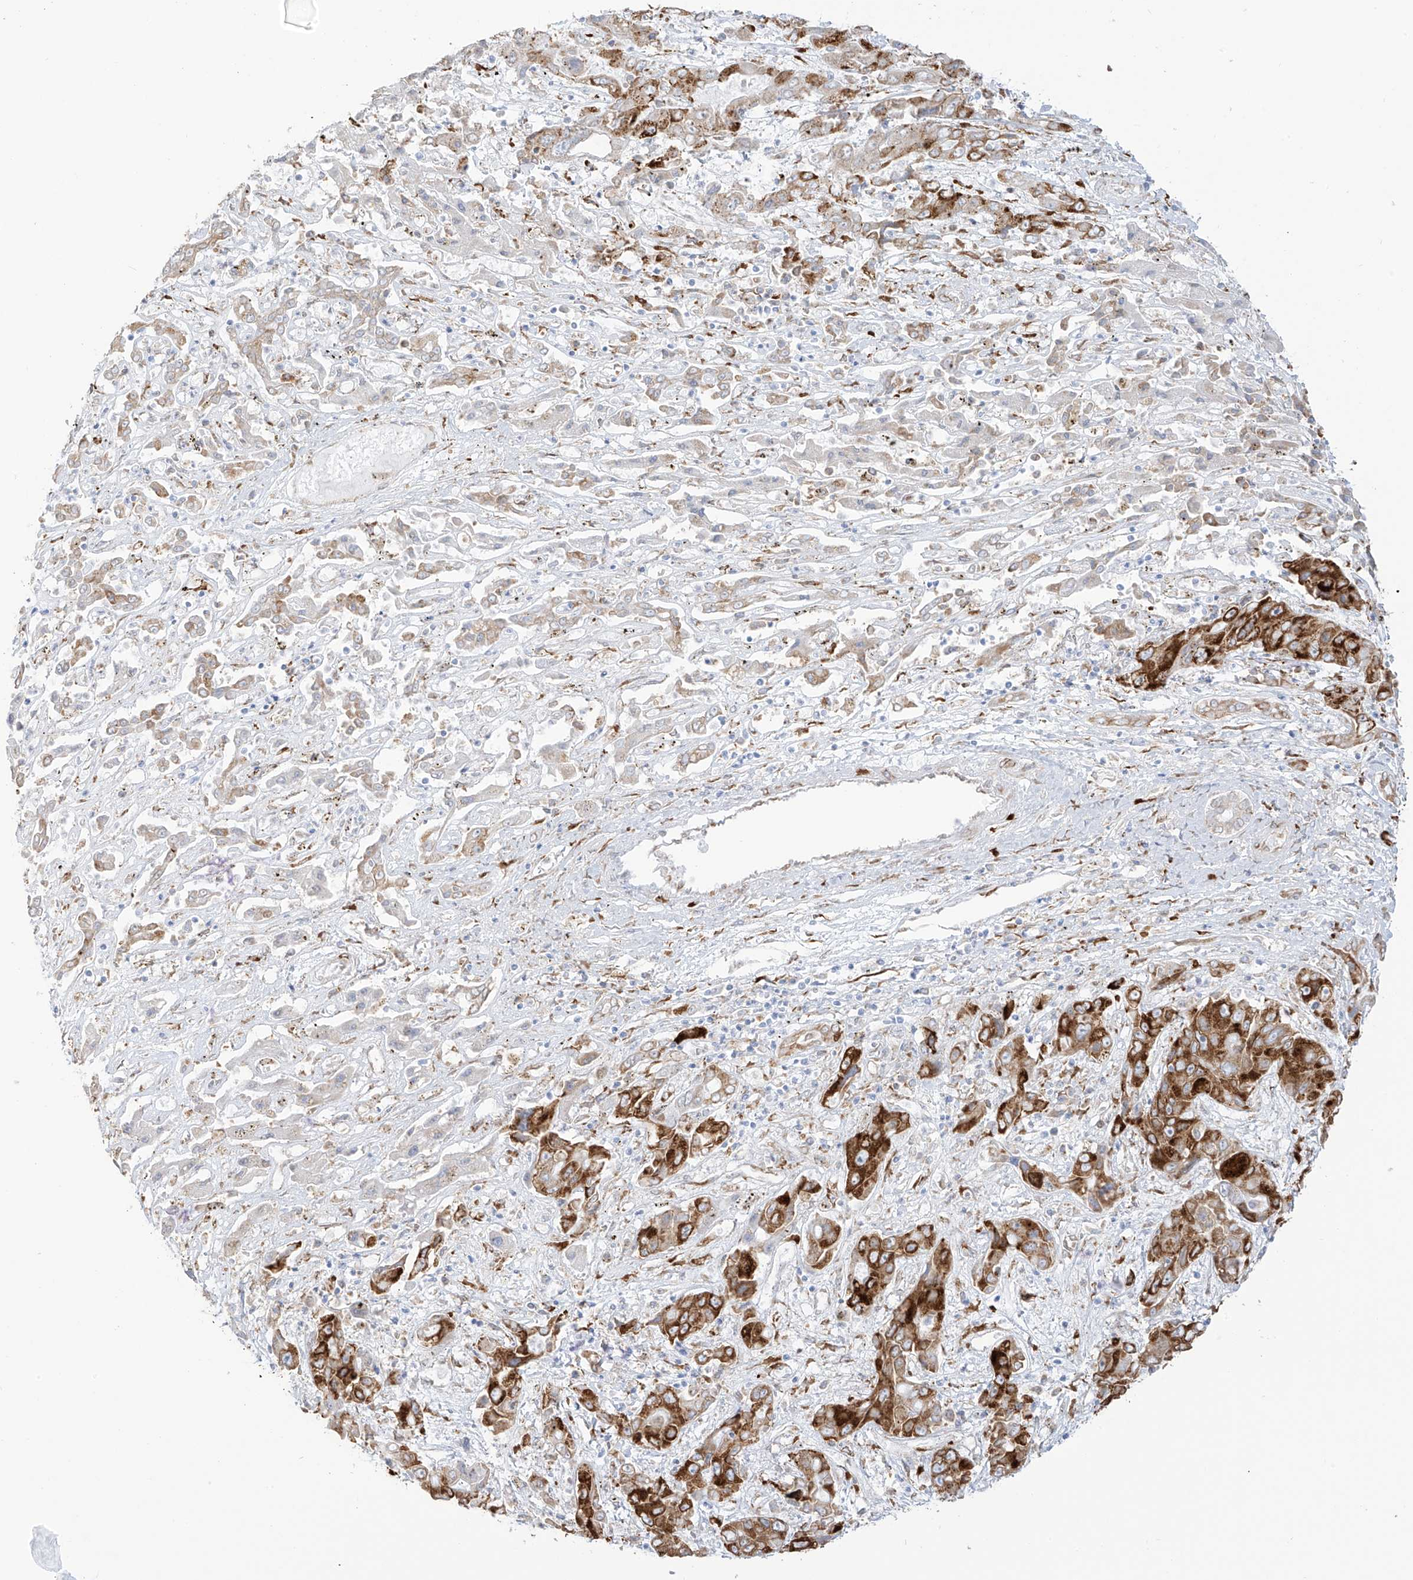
{"staining": {"intensity": "strong", "quantity": ">75%", "location": "cytoplasmic/membranous"}, "tissue": "liver cancer", "cell_type": "Tumor cells", "image_type": "cancer", "snomed": [{"axis": "morphology", "description": "Cholangiocarcinoma"}, {"axis": "topography", "description": "Liver"}], "caption": "An immunohistochemistry histopathology image of neoplastic tissue is shown. Protein staining in brown shows strong cytoplasmic/membranous positivity in liver cancer within tumor cells. Nuclei are stained in blue.", "gene": "LRRC59", "patient": {"sex": "male", "age": 67}}